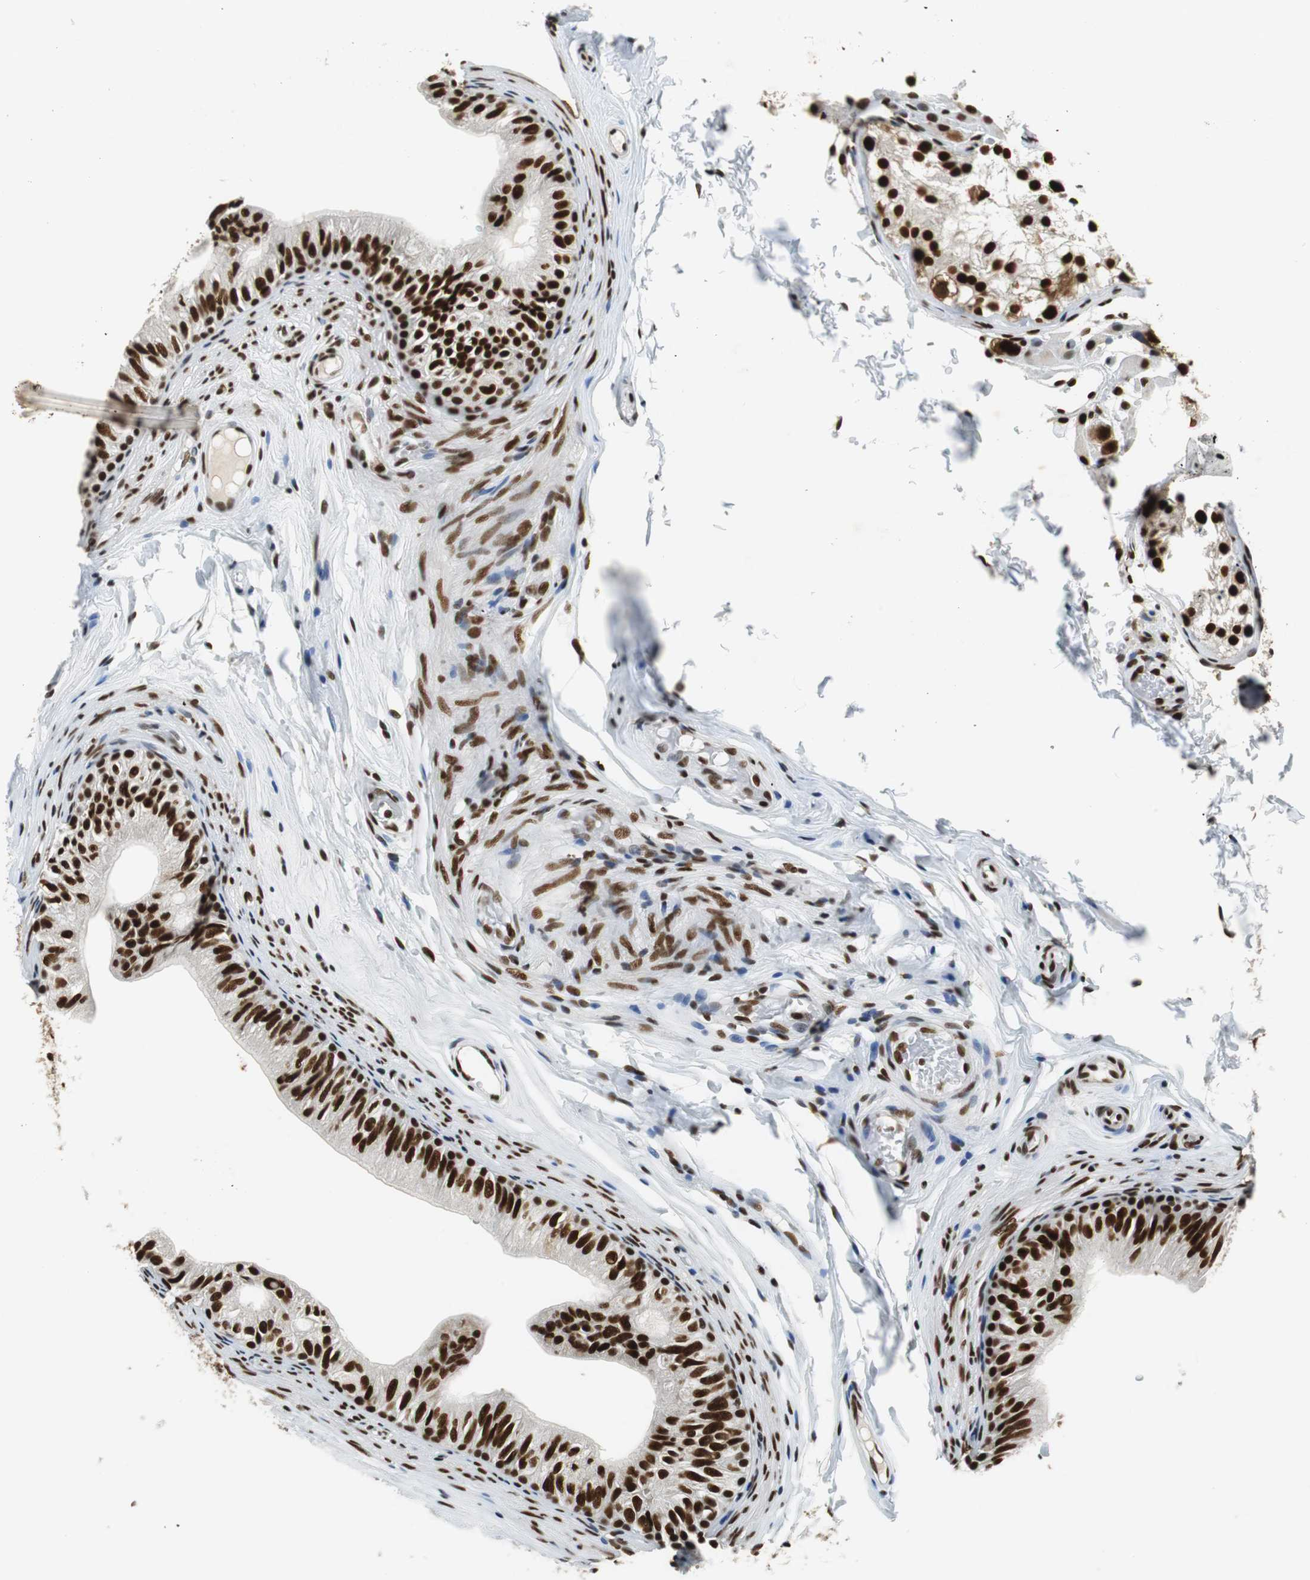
{"staining": {"intensity": "strong", "quantity": ">75%", "location": "cytoplasmic/membranous,nuclear"}, "tissue": "epididymis", "cell_type": "Glandular cells", "image_type": "normal", "snomed": [{"axis": "morphology", "description": "Normal tissue, NOS"}, {"axis": "topography", "description": "Testis"}, {"axis": "topography", "description": "Epididymis"}], "caption": "Benign epididymis shows strong cytoplasmic/membranous,nuclear expression in about >75% of glandular cells (Brightfield microscopy of DAB IHC at high magnification)..", "gene": "PRKDC", "patient": {"sex": "male", "age": 36}}